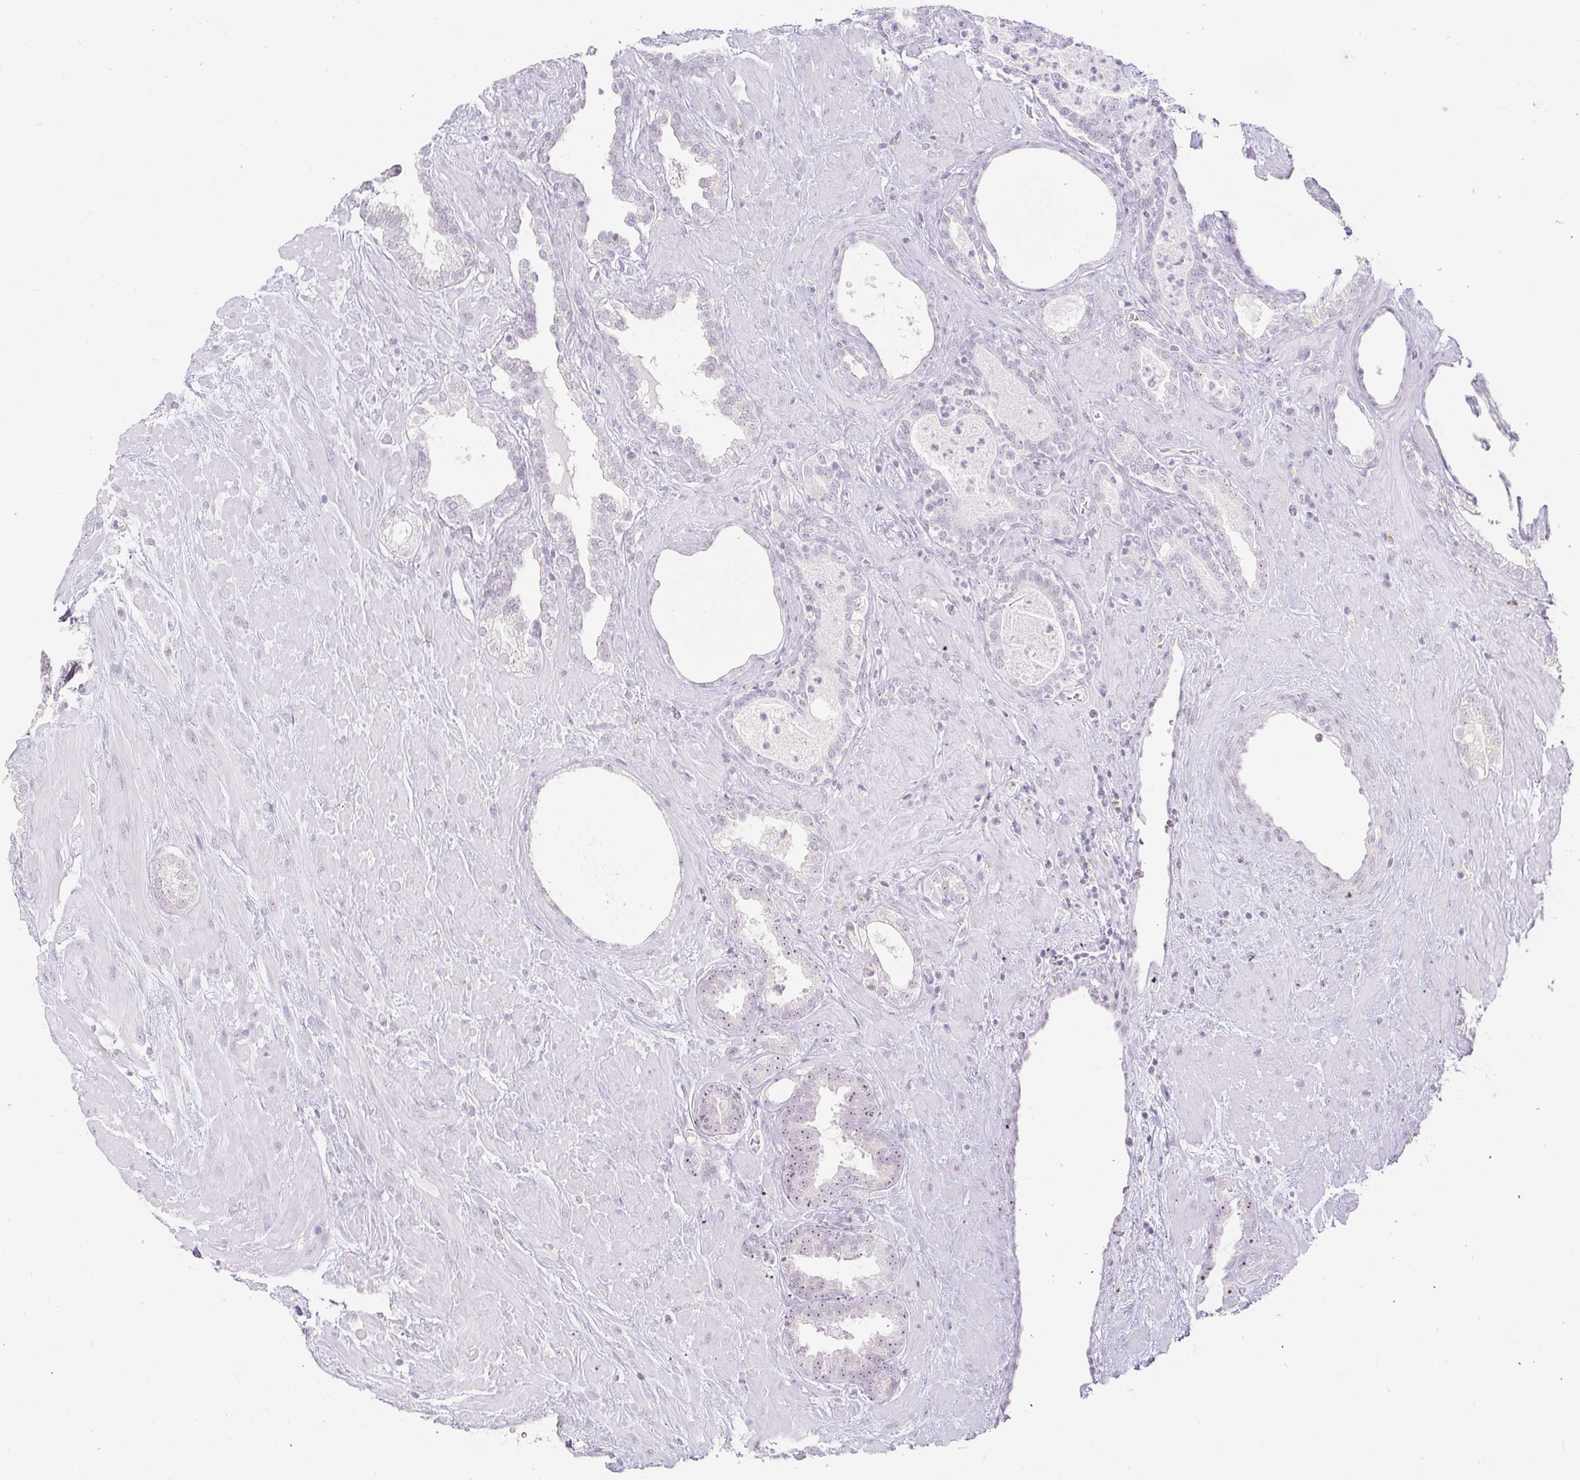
{"staining": {"intensity": "negative", "quantity": "none", "location": "none"}, "tissue": "prostate cancer", "cell_type": "Tumor cells", "image_type": "cancer", "snomed": [{"axis": "morphology", "description": "Adenocarcinoma, Low grade"}, {"axis": "topography", "description": "Prostate"}], "caption": "This is an IHC micrograph of prostate cancer. There is no staining in tumor cells.", "gene": "ACAN", "patient": {"sex": "male", "age": 62}}